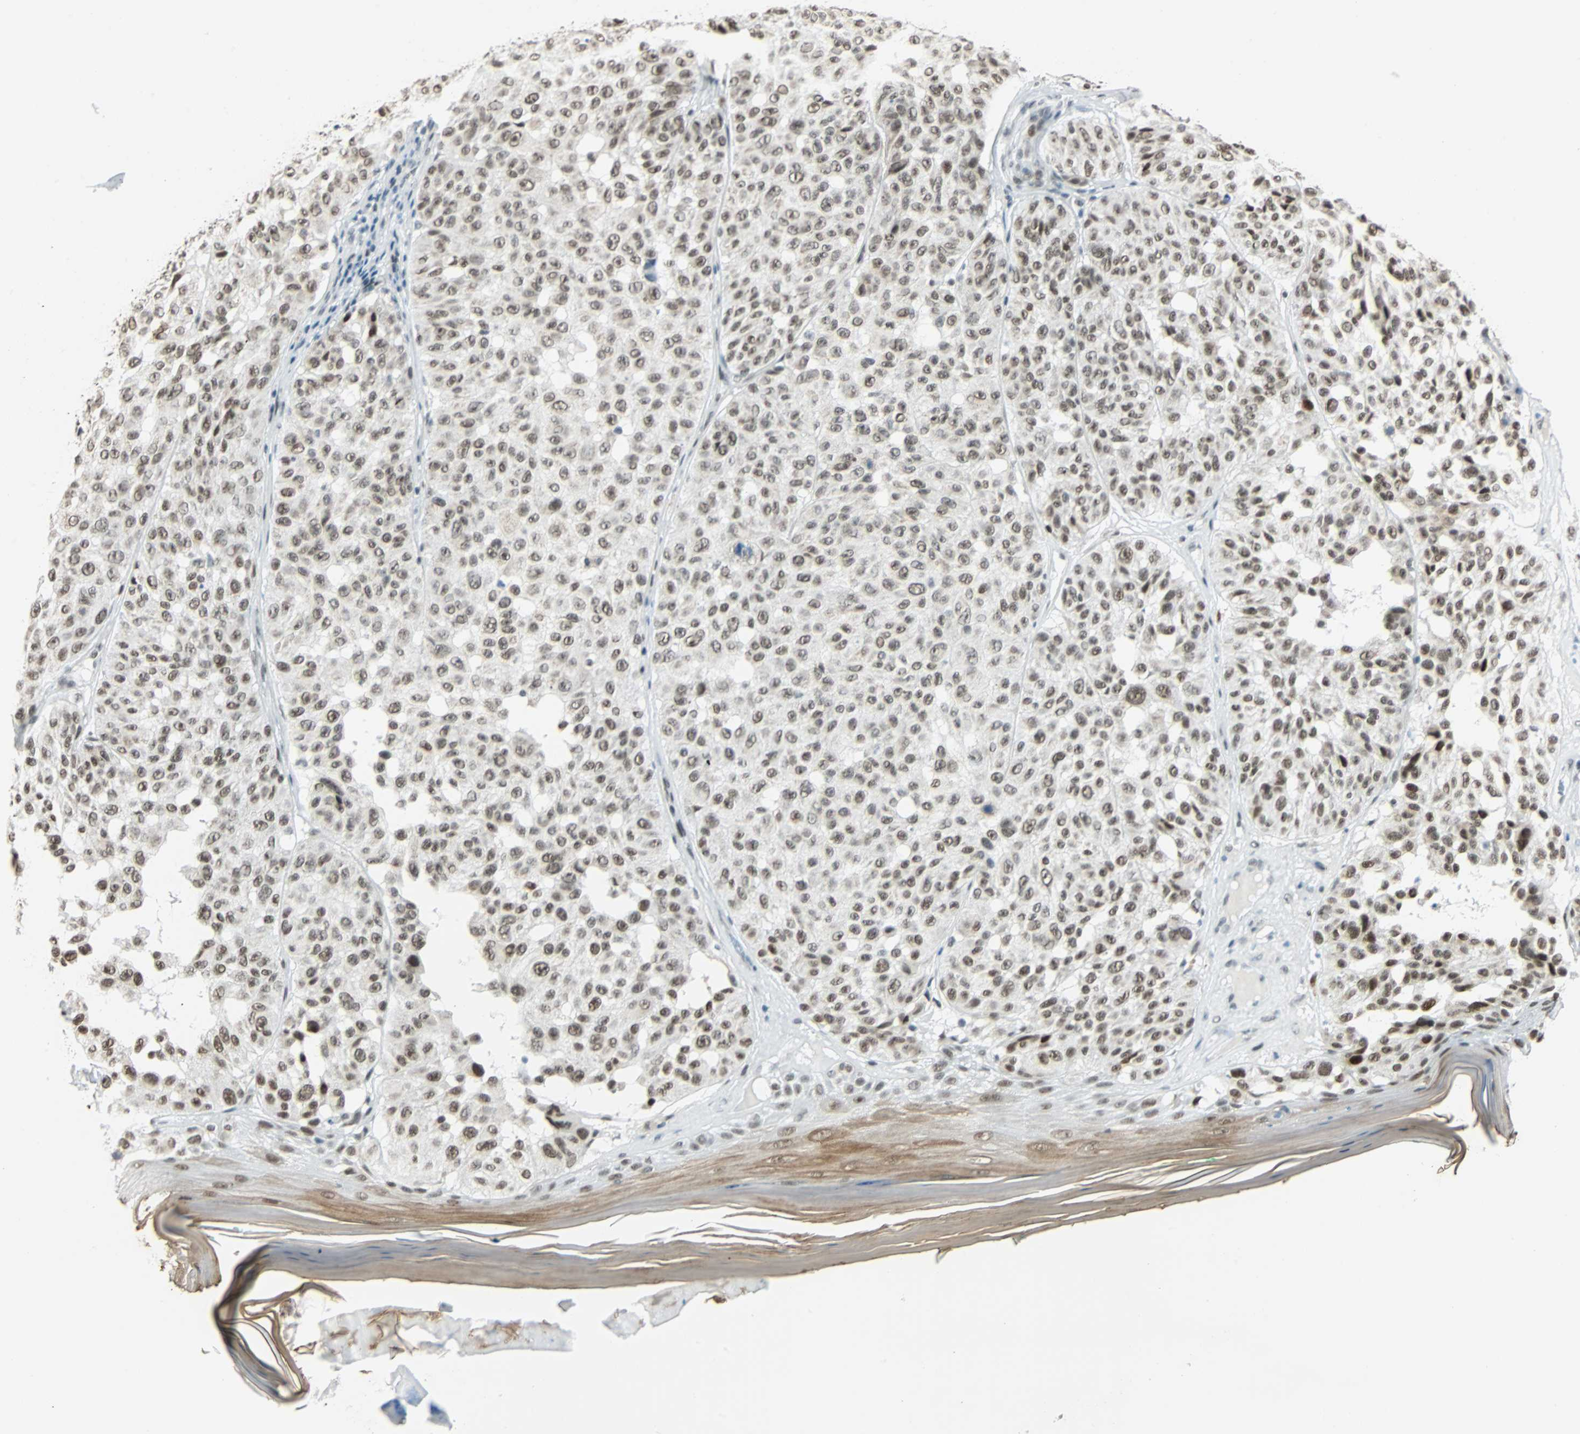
{"staining": {"intensity": "moderate", "quantity": ">75%", "location": "nuclear"}, "tissue": "melanoma", "cell_type": "Tumor cells", "image_type": "cancer", "snomed": [{"axis": "morphology", "description": "Malignant melanoma, NOS"}, {"axis": "topography", "description": "Skin"}], "caption": "There is medium levels of moderate nuclear staining in tumor cells of melanoma, as demonstrated by immunohistochemical staining (brown color).", "gene": "NELFE", "patient": {"sex": "female", "age": 46}}